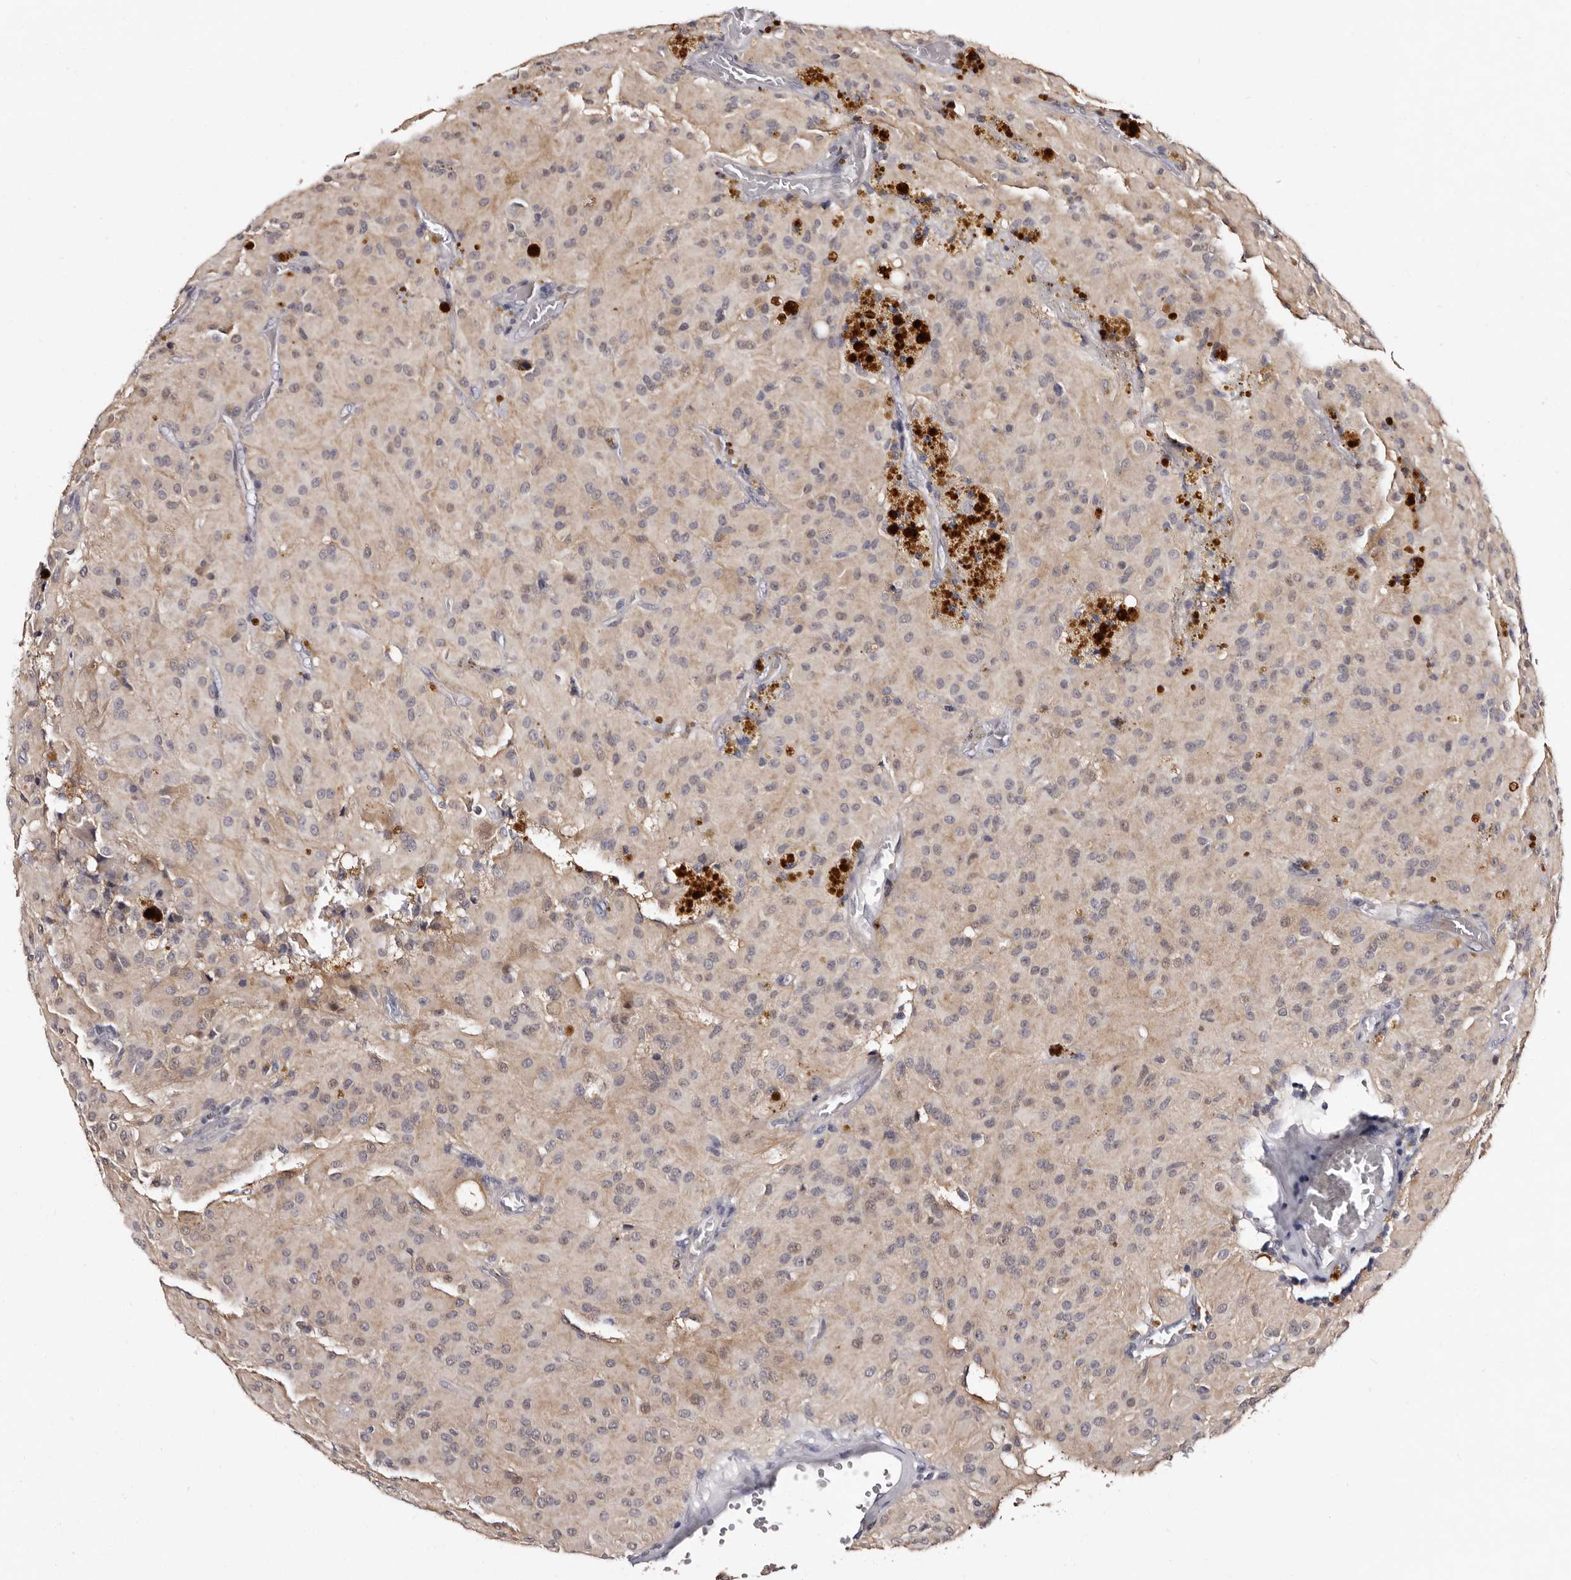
{"staining": {"intensity": "weak", "quantity": "<25%", "location": "cytoplasmic/membranous,nuclear"}, "tissue": "glioma", "cell_type": "Tumor cells", "image_type": "cancer", "snomed": [{"axis": "morphology", "description": "Glioma, malignant, High grade"}, {"axis": "topography", "description": "Brain"}], "caption": "An immunohistochemistry (IHC) histopathology image of glioma is shown. There is no staining in tumor cells of glioma.", "gene": "LANCL2", "patient": {"sex": "female", "age": 59}}